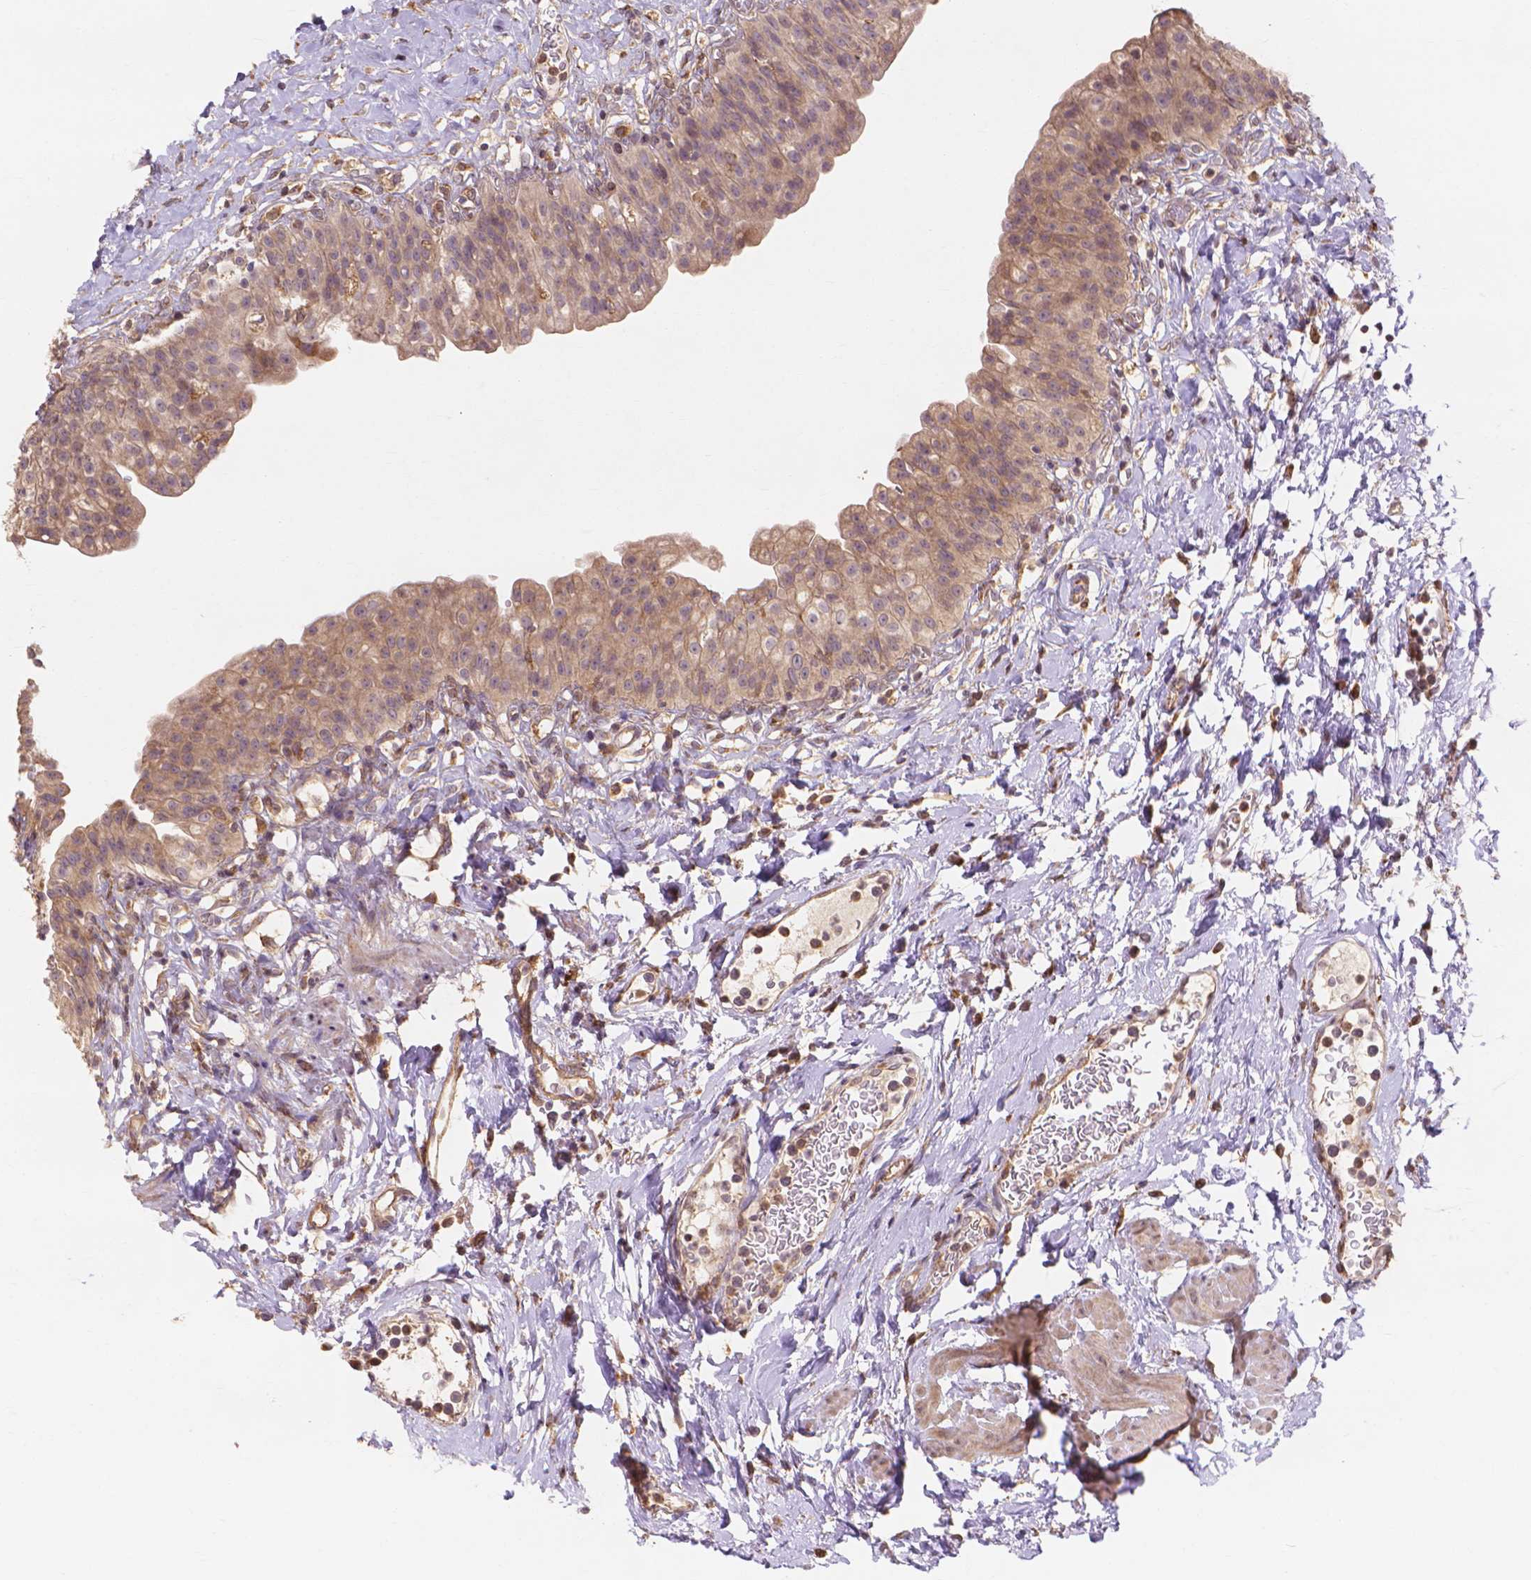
{"staining": {"intensity": "moderate", "quantity": ">75%", "location": "cytoplasmic/membranous"}, "tissue": "urinary bladder", "cell_type": "Urothelial cells", "image_type": "normal", "snomed": [{"axis": "morphology", "description": "Normal tissue, NOS"}, {"axis": "topography", "description": "Urinary bladder"}], "caption": "DAB immunohistochemical staining of benign human urinary bladder shows moderate cytoplasmic/membranous protein staining in about >75% of urothelial cells. The staining was performed using DAB to visualize the protein expression in brown, while the nuclei were stained in blue with hematoxylin (Magnification: 20x).", "gene": "TAB2", "patient": {"sex": "male", "age": 76}}